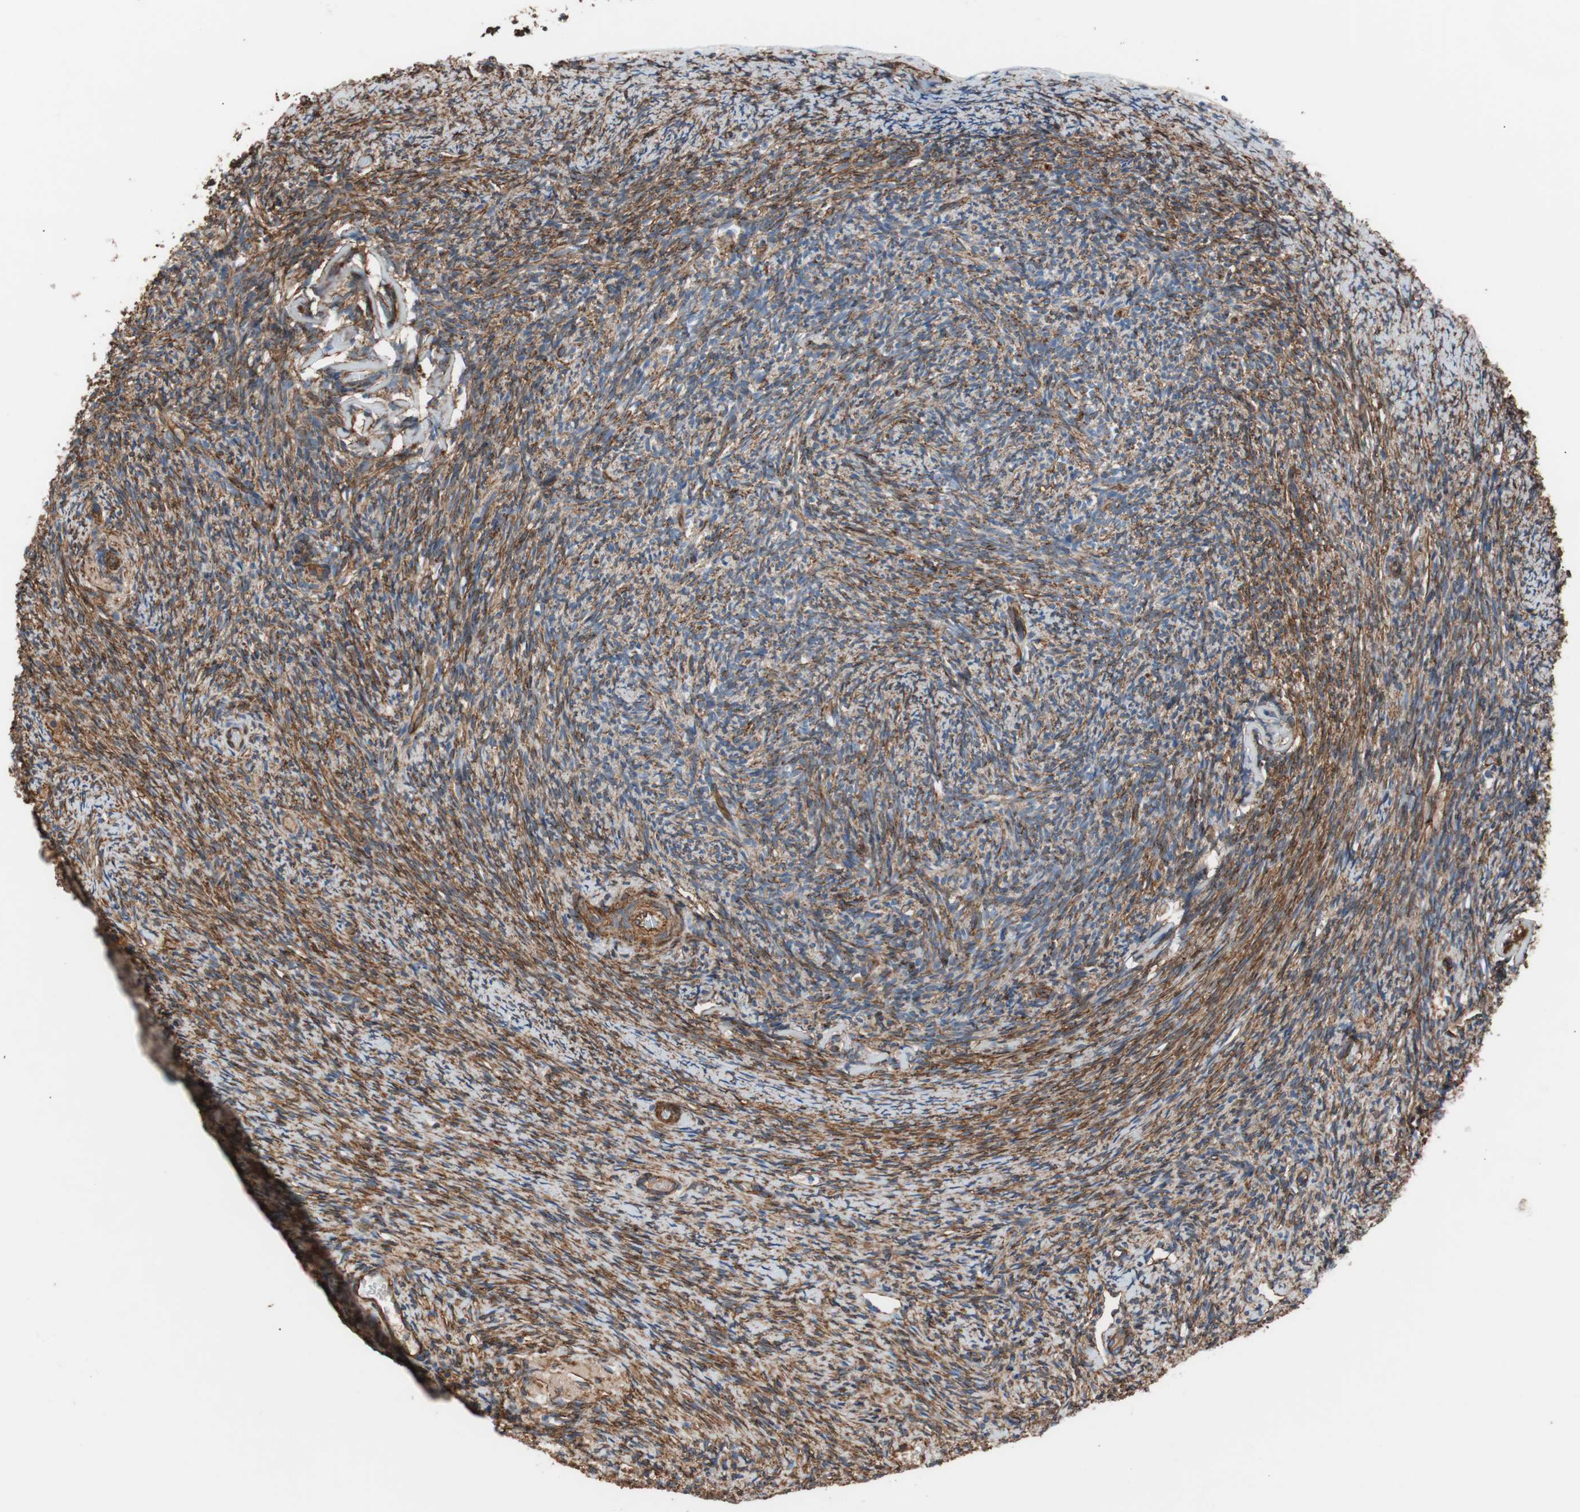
{"staining": {"intensity": "moderate", "quantity": "25%-75%", "location": "cytoplasmic/membranous"}, "tissue": "ovary", "cell_type": "Follicle cells", "image_type": "normal", "snomed": [{"axis": "morphology", "description": "Normal tissue, NOS"}, {"axis": "topography", "description": "Ovary"}], "caption": "Ovary stained for a protein (brown) displays moderate cytoplasmic/membranous positive positivity in approximately 25%-75% of follicle cells.", "gene": "SPINT1", "patient": {"sex": "female", "age": 60}}